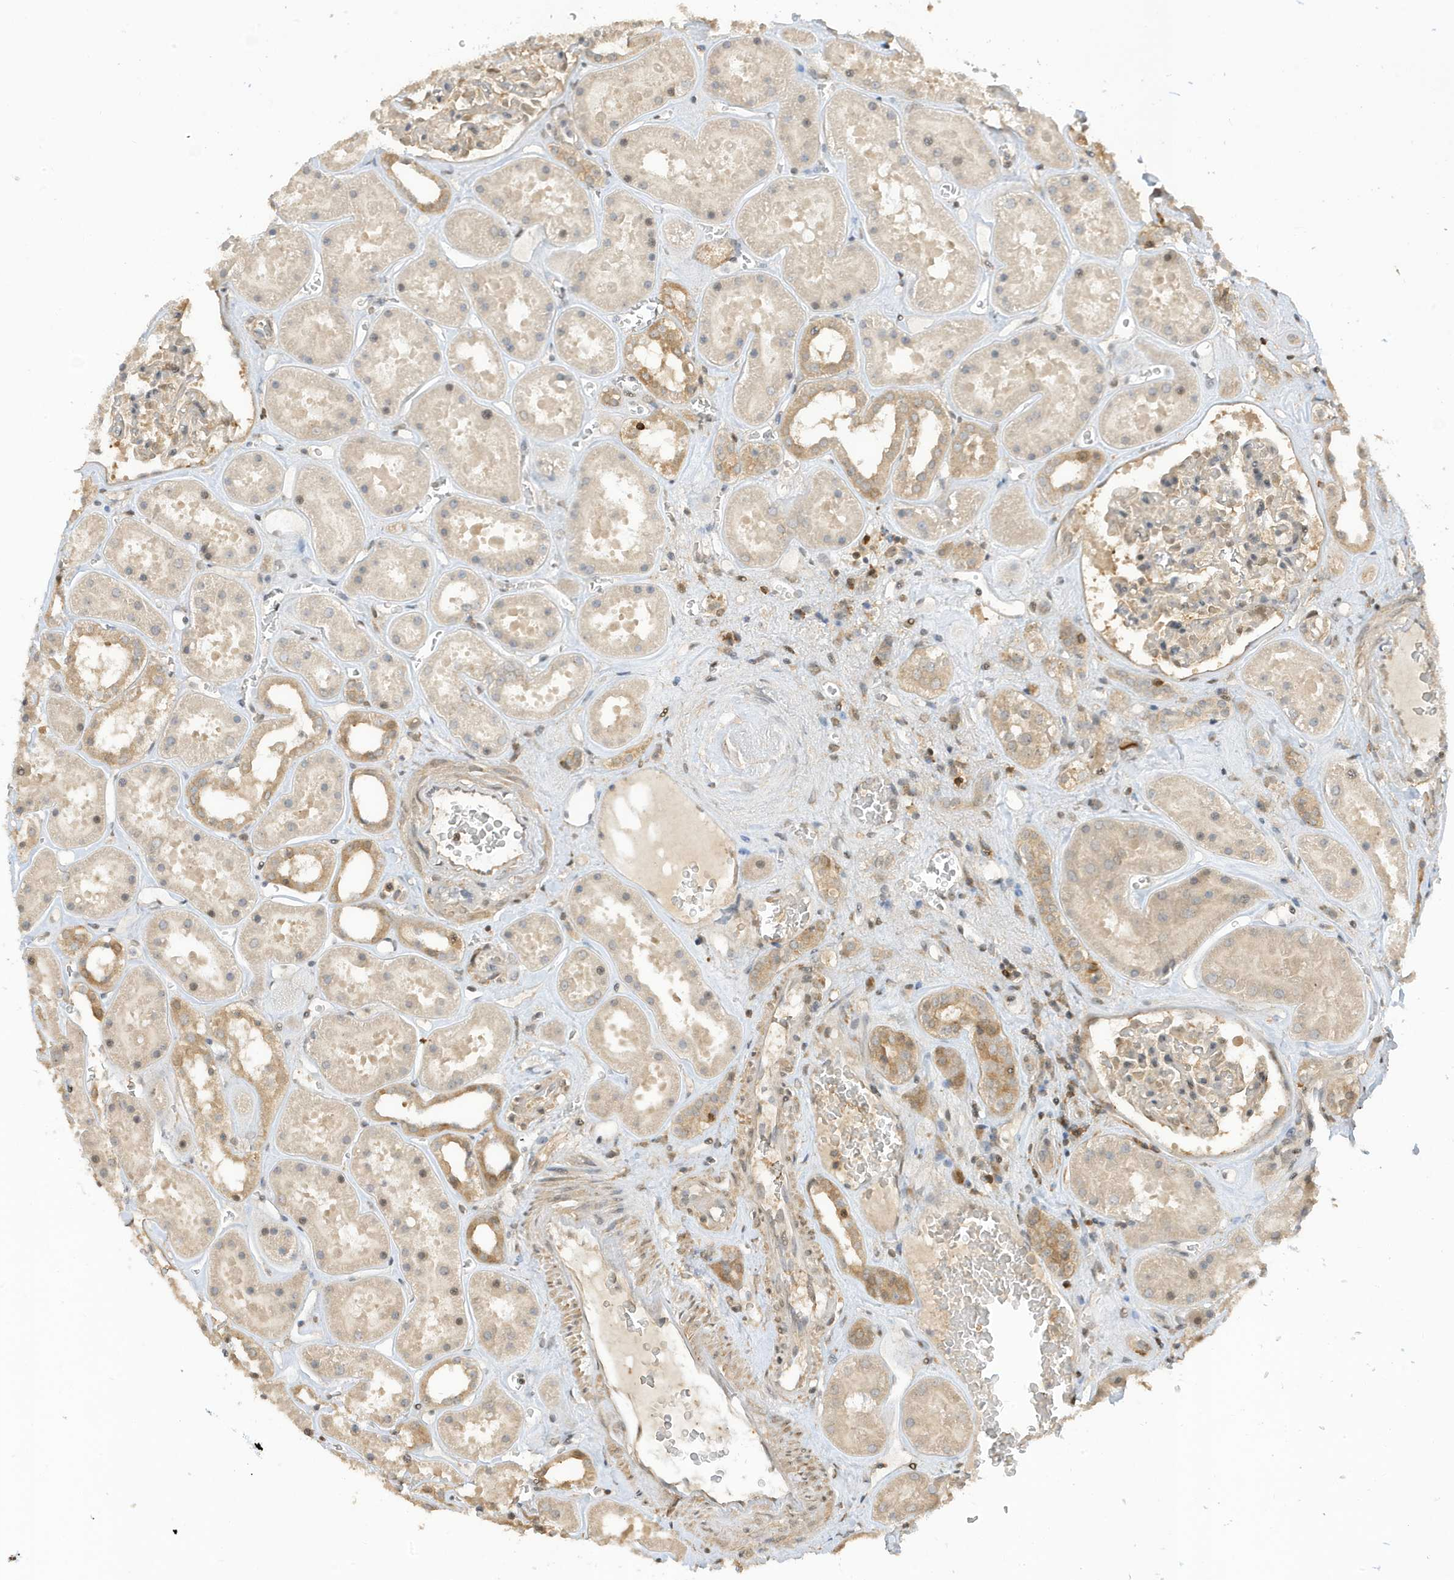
{"staining": {"intensity": "moderate", "quantity": "<25%", "location": "cytoplasmic/membranous"}, "tissue": "kidney", "cell_type": "Cells in glomeruli", "image_type": "normal", "snomed": [{"axis": "morphology", "description": "Normal tissue, NOS"}, {"axis": "topography", "description": "Kidney"}], "caption": "A micrograph showing moderate cytoplasmic/membranous staining in approximately <25% of cells in glomeruli in benign kidney, as visualized by brown immunohistochemical staining.", "gene": "TAB3", "patient": {"sex": "female", "age": 41}}